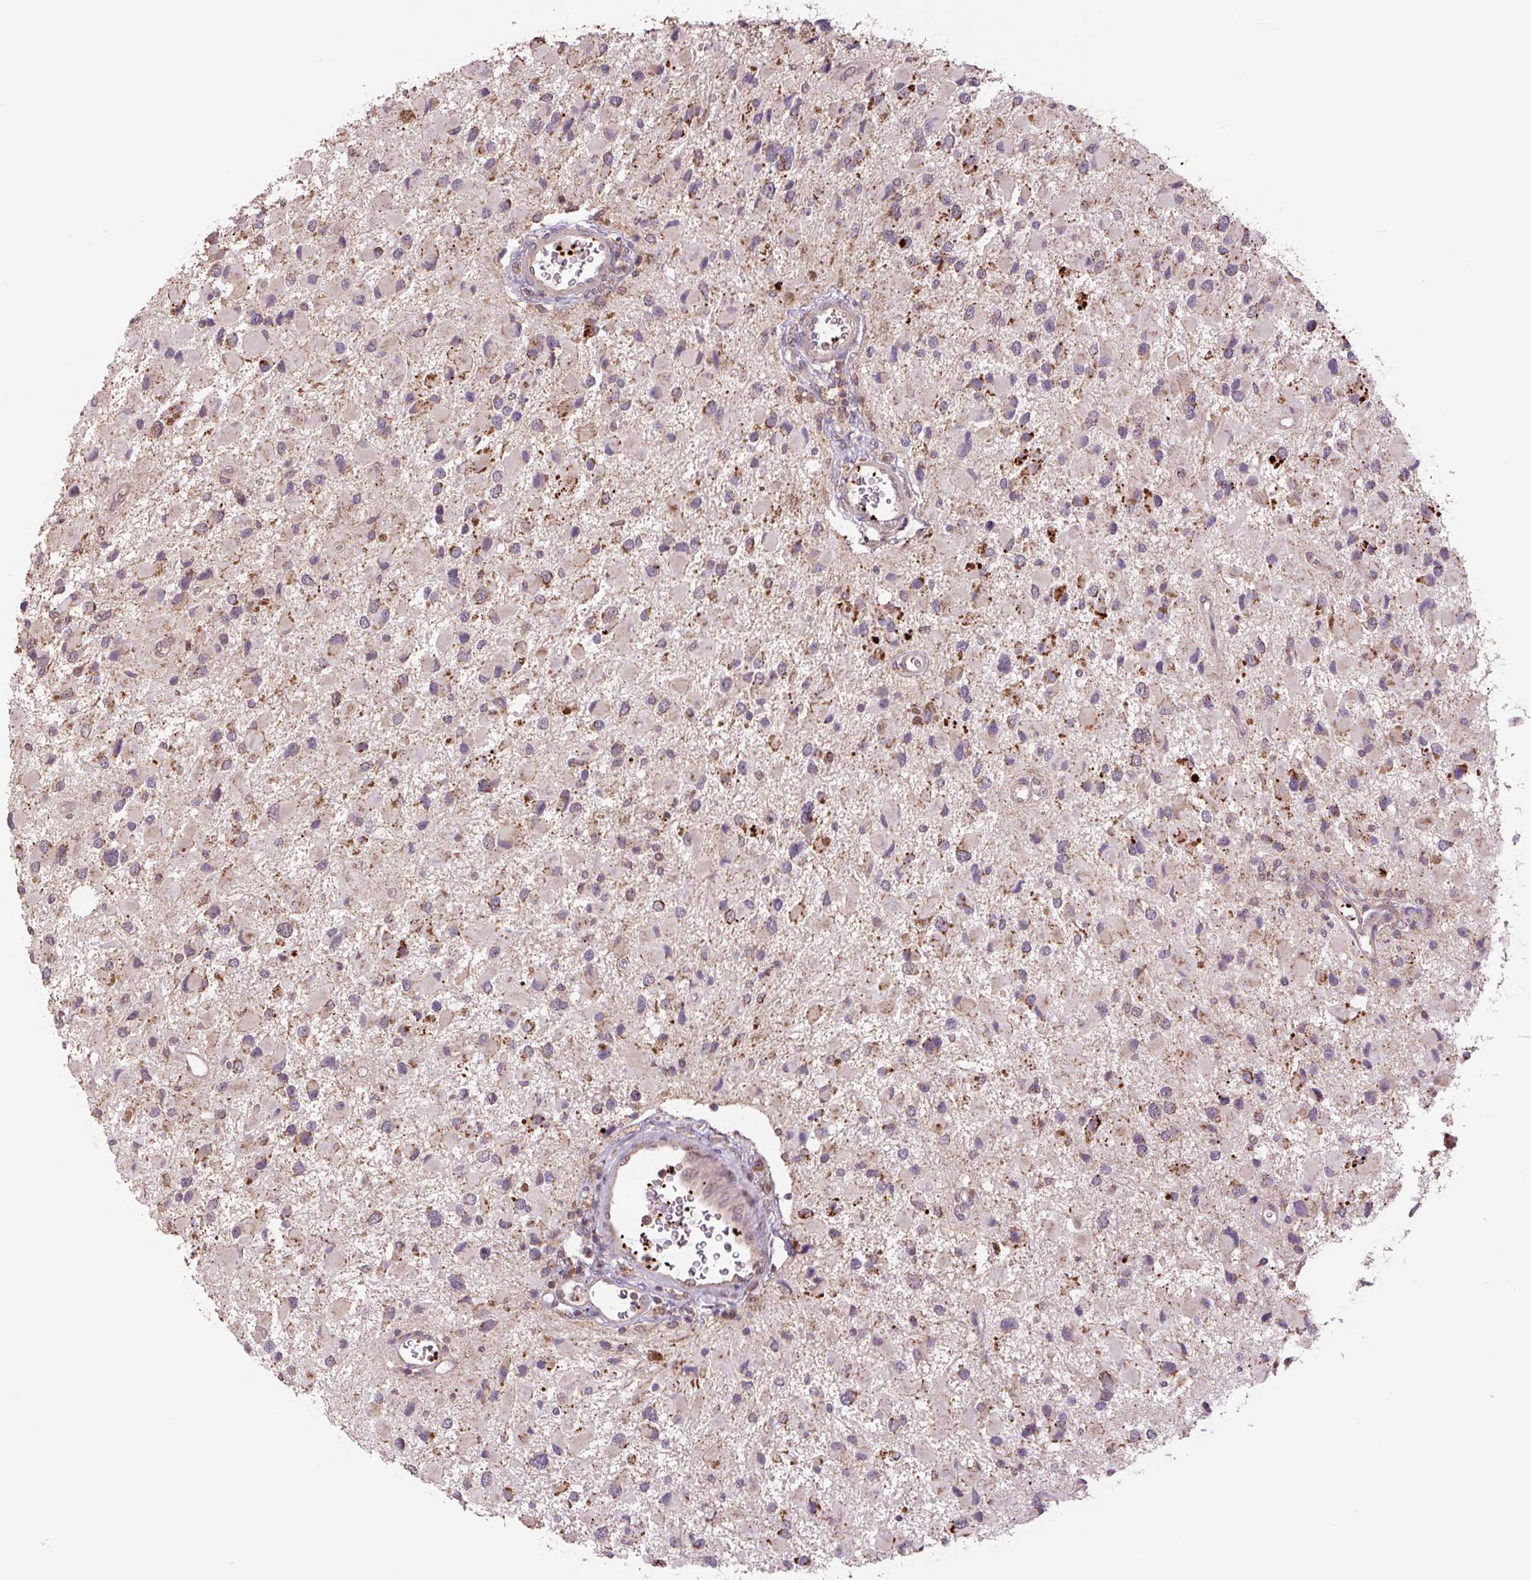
{"staining": {"intensity": "moderate", "quantity": "<25%", "location": "cytoplasmic/membranous"}, "tissue": "glioma", "cell_type": "Tumor cells", "image_type": "cancer", "snomed": [{"axis": "morphology", "description": "Glioma, malignant, High grade"}, {"axis": "topography", "description": "Brain"}], "caption": "About <25% of tumor cells in human malignant glioma (high-grade) display moderate cytoplasmic/membranous protein staining as visualized by brown immunohistochemical staining.", "gene": "TMEM160", "patient": {"sex": "male", "age": 53}}